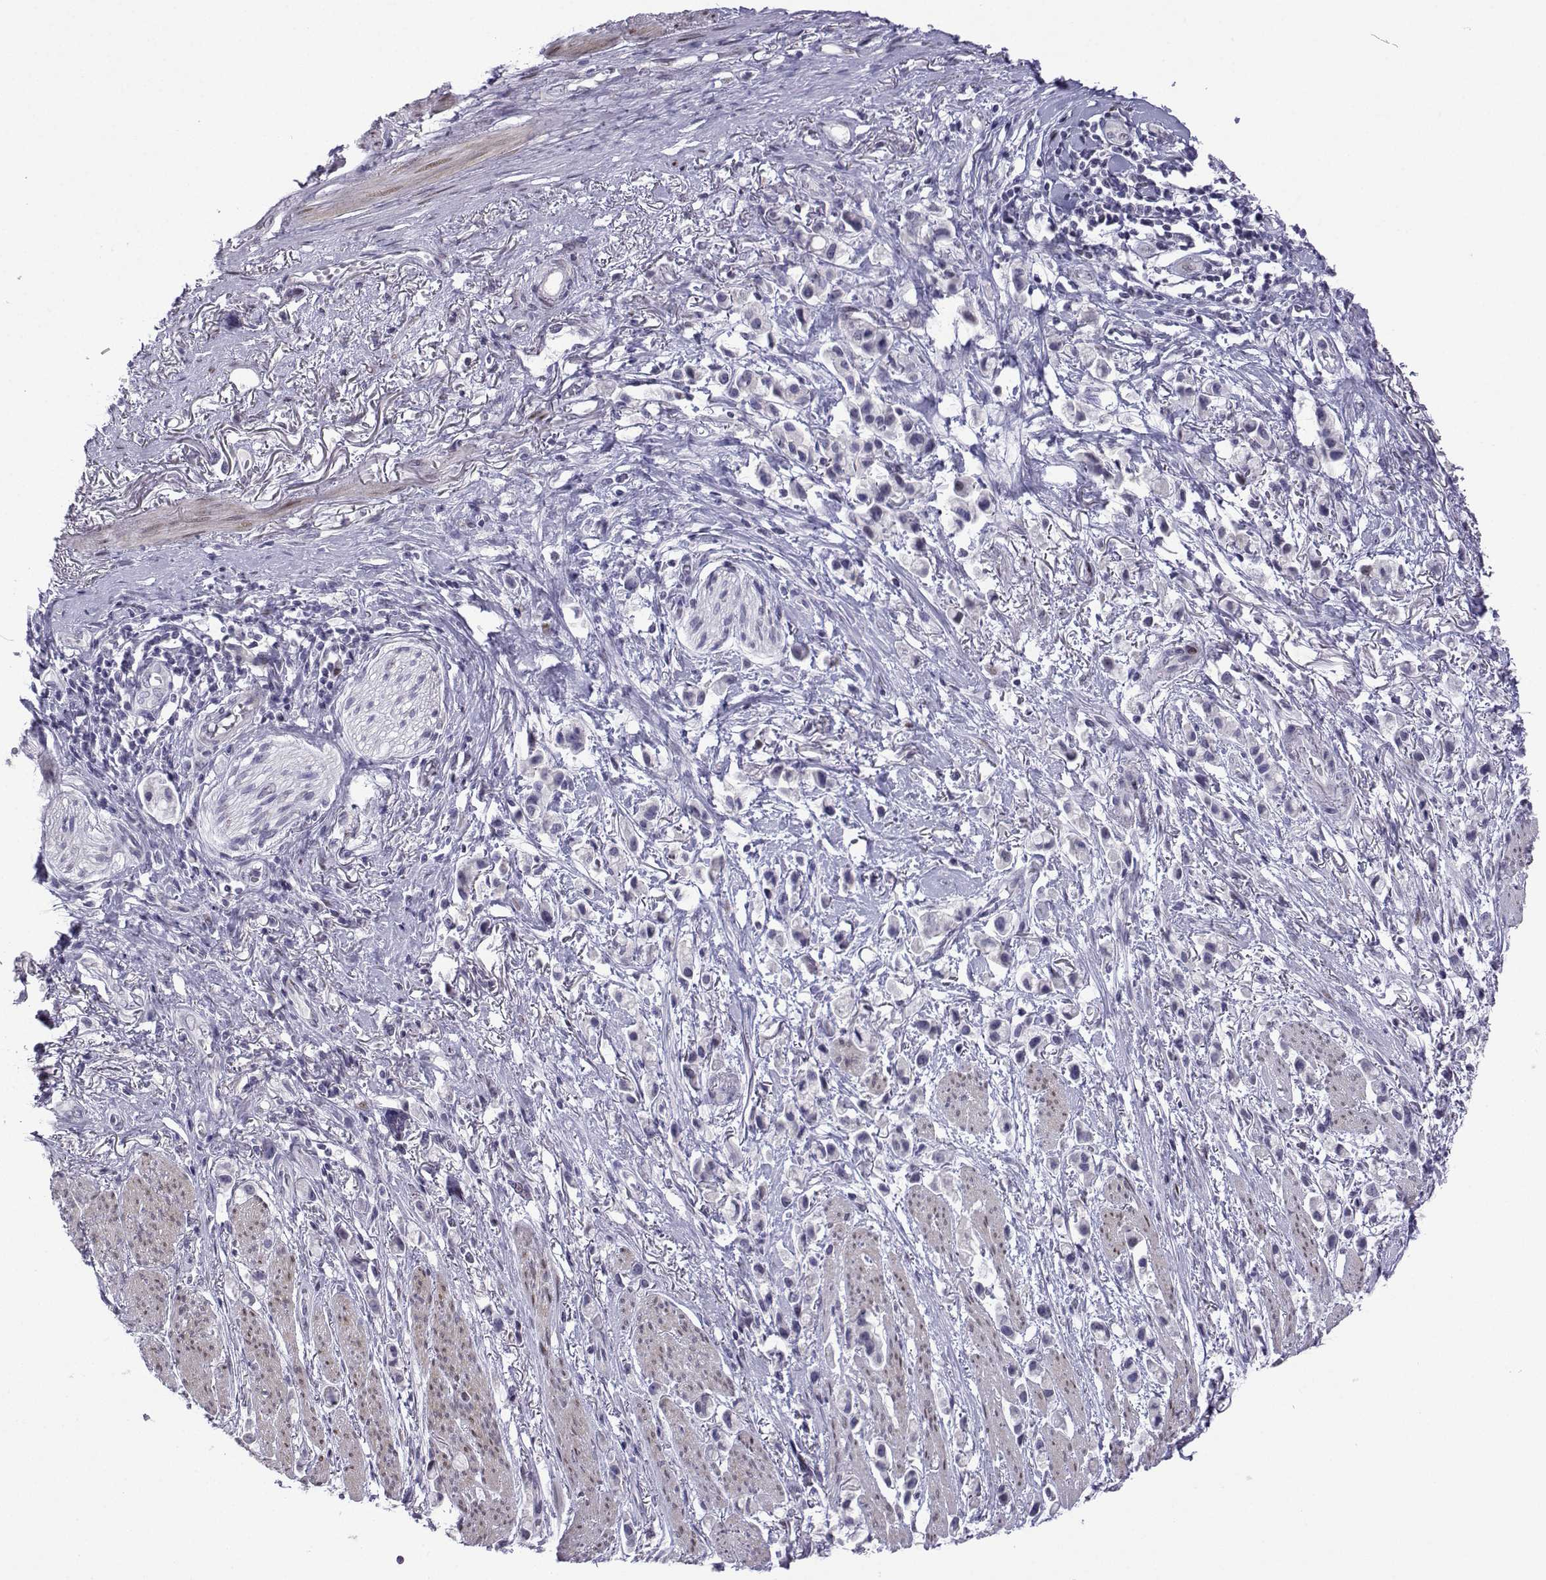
{"staining": {"intensity": "negative", "quantity": "none", "location": "none"}, "tissue": "stomach cancer", "cell_type": "Tumor cells", "image_type": "cancer", "snomed": [{"axis": "morphology", "description": "Adenocarcinoma, NOS"}, {"axis": "topography", "description": "Stomach"}], "caption": "Immunohistochemistry (IHC) photomicrograph of human adenocarcinoma (stomach) stained for a protein (brown), which demonstrates no positivity in tumor cells. (Stains: DAB immunohistochemistry with hematoxylin counter stain, Microscopy: brightfield microscopy at high magnification).", "gene": "CFAP70", "patient": {"sex": "female", "age": 81}}